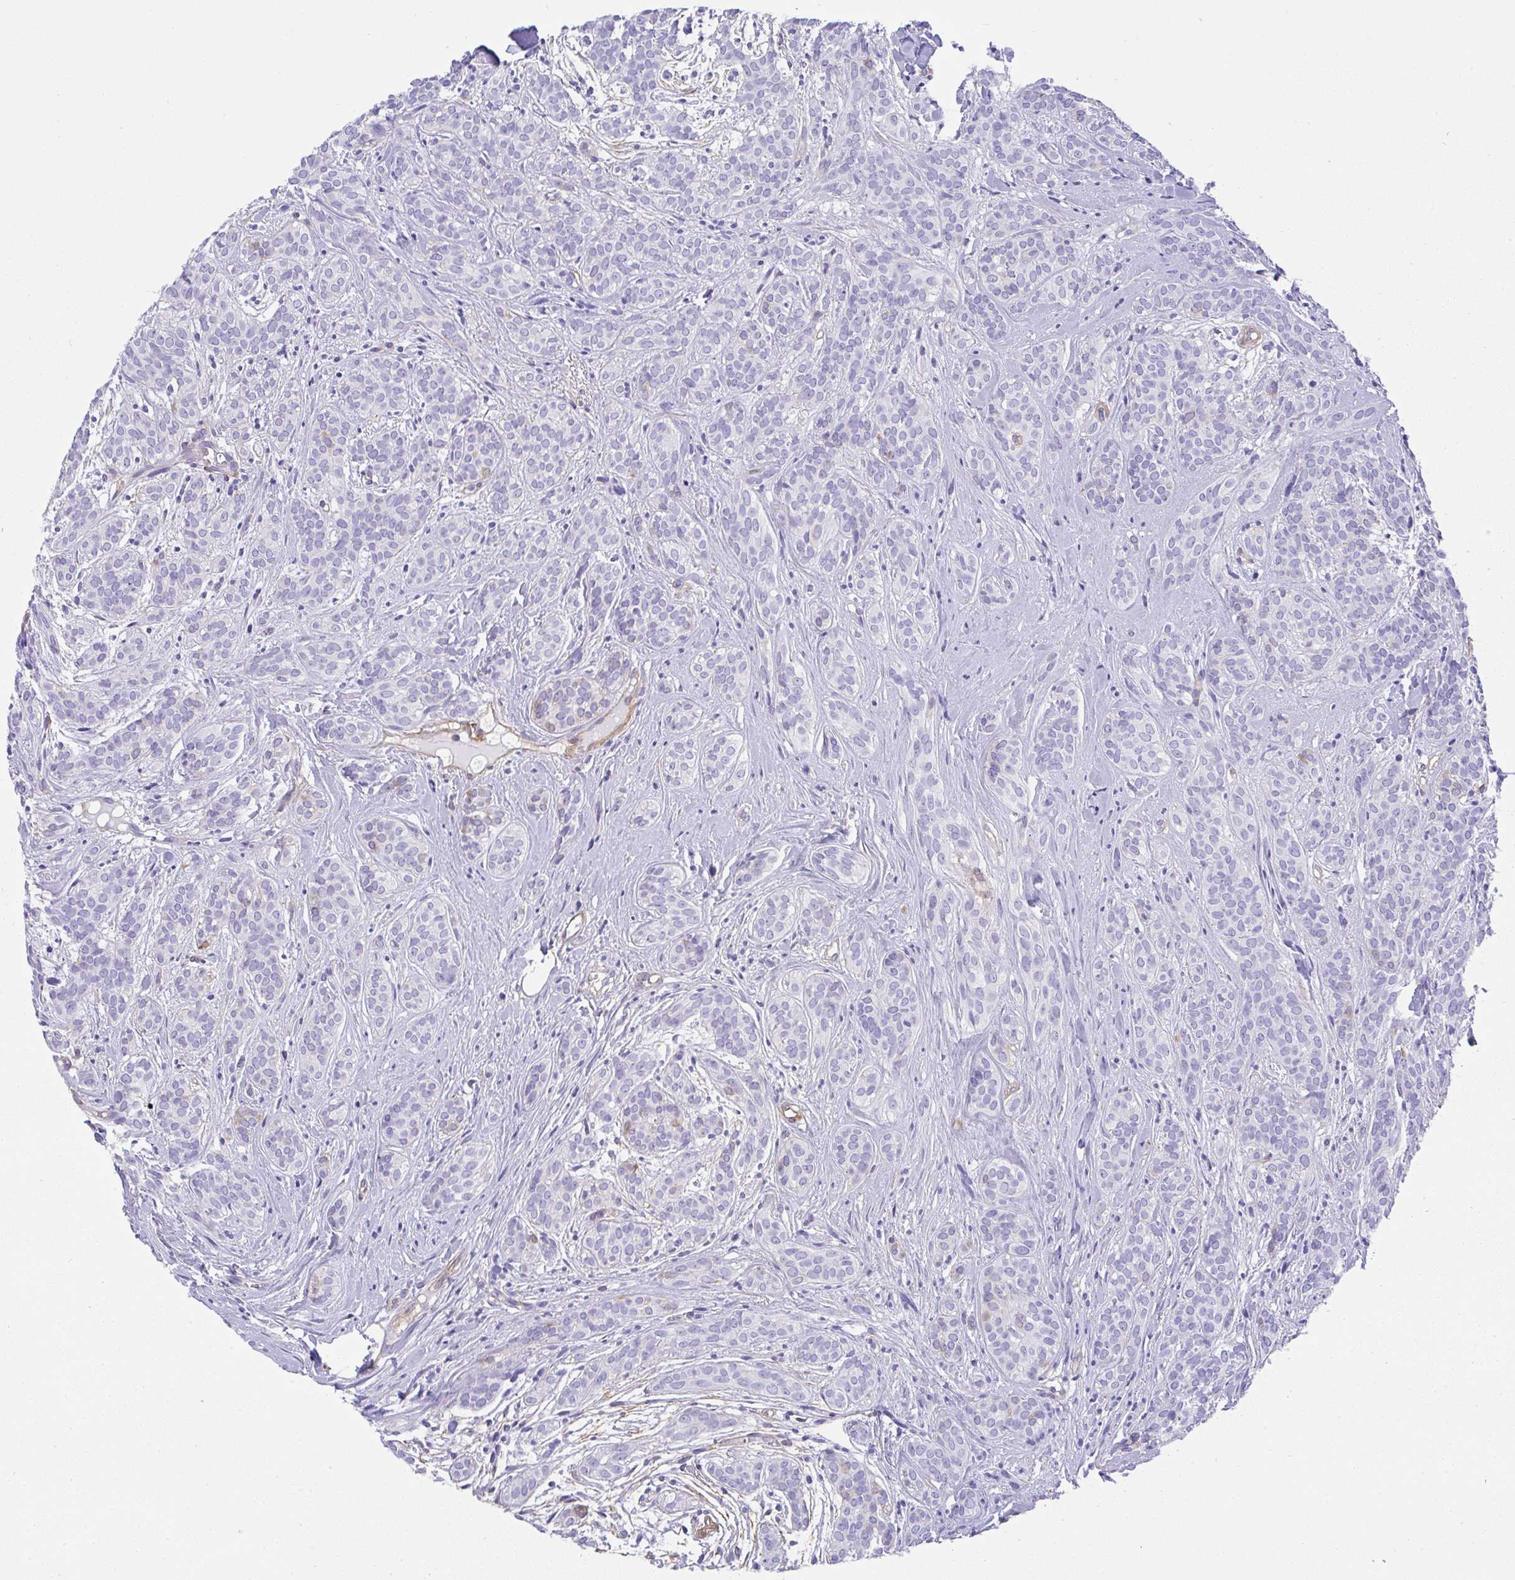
{"staining": {"intensity": "negative", "quantity": "none", "location": "none"}, "tissue": "head and neck cancer", "cell_type": "Tumor cells", "image_type": "cancer", "snomed": [{"axis": "morphology", "description": "Adenocarcinoma, NOS"}, {"axis": "topography", "description": "Head-Neck"}], "caption": "Tumor cells show no significant protein positivity in head and neck cancer (adenocarcinoma).", "gene": "TNFAIP8", "patient": {"sex": "female", "age": 57}}